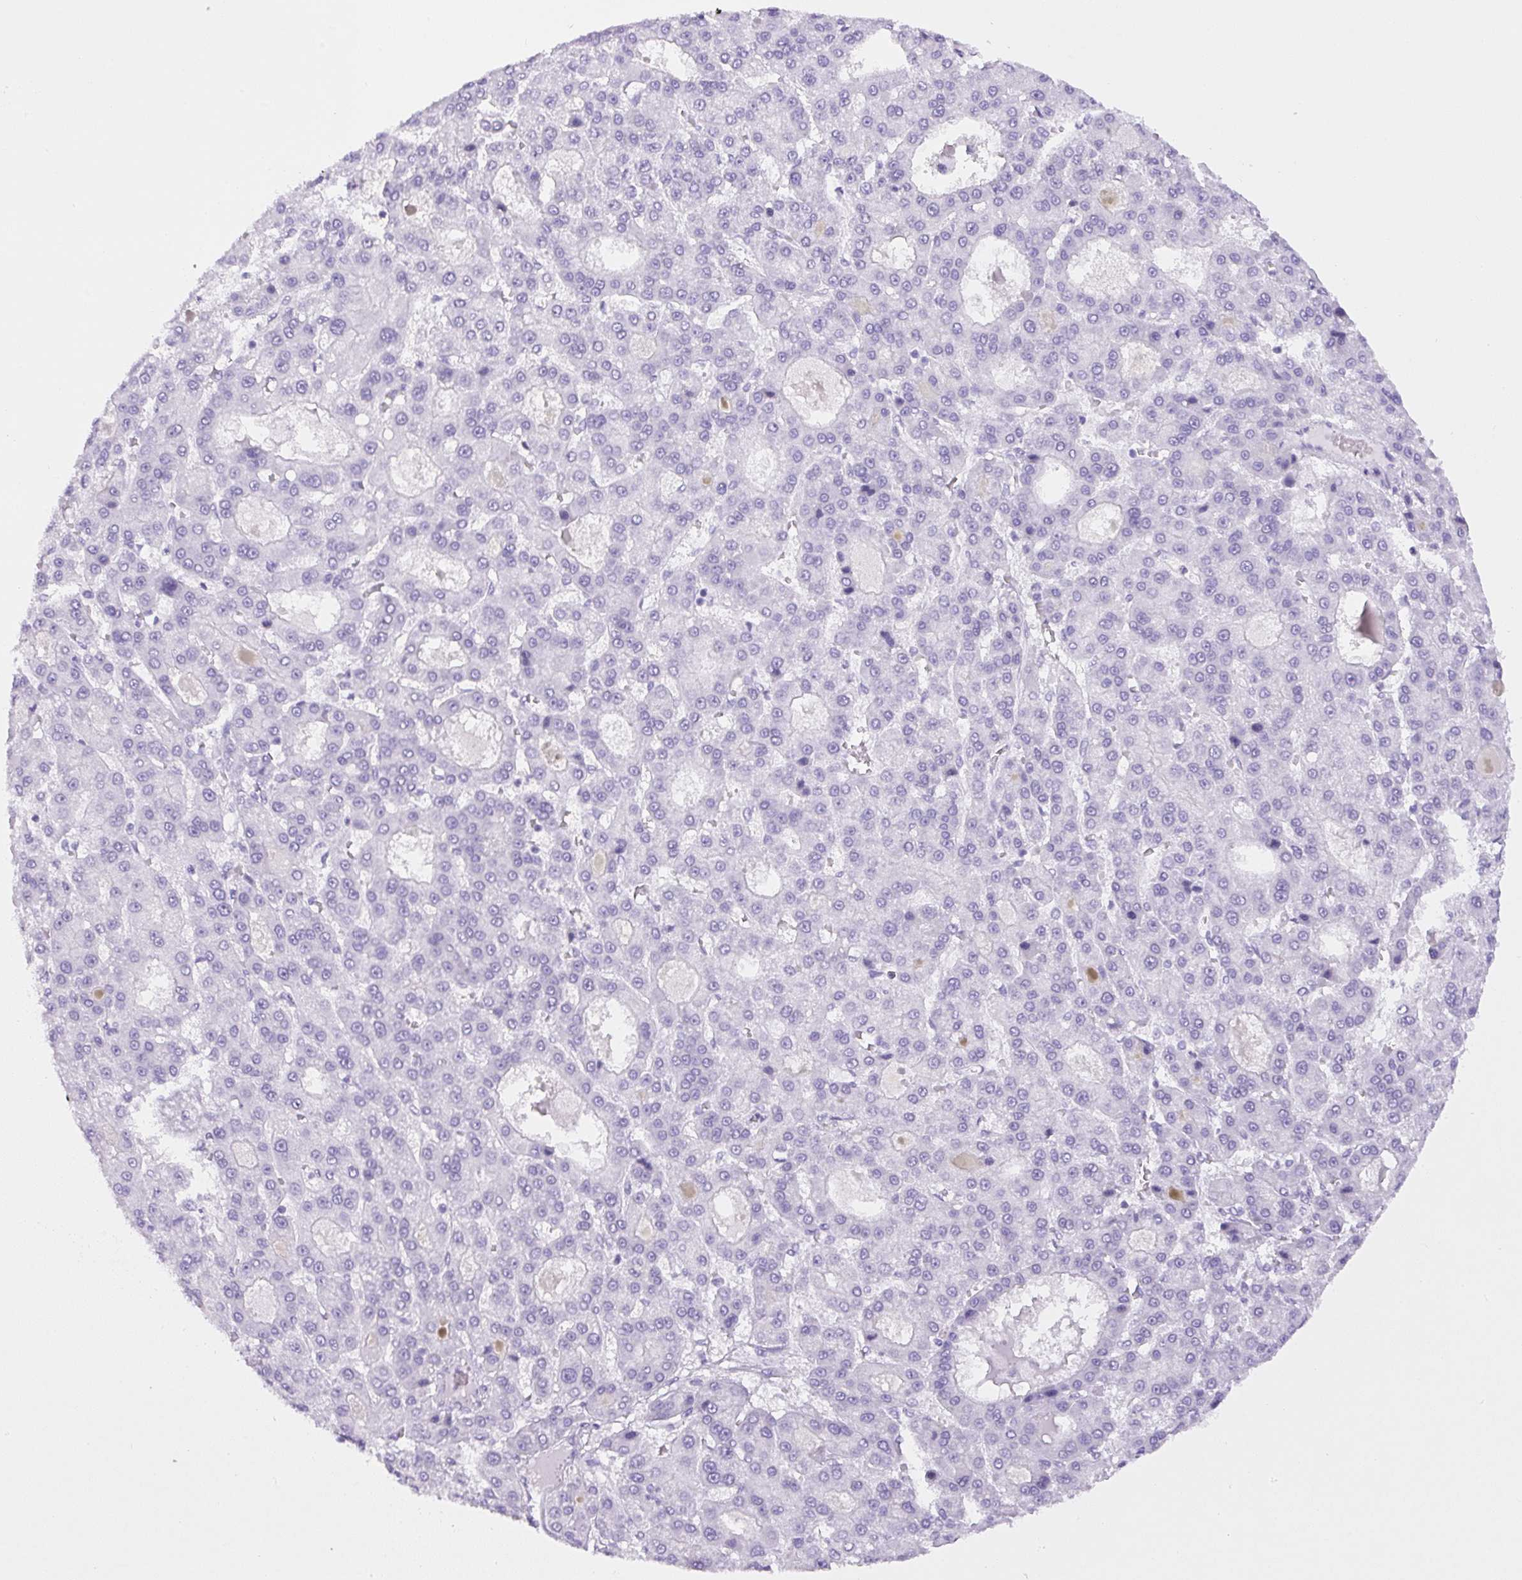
{"staining": {"intensity": "negative", "quantity": "none", "location": "none"}, "tissue": "liver cancer", "cell_type": "Tumor cells", "image_type": "cancer", "snomed": [{"axis": "morphology", "description": "Carcinoma, Hepatocellular, NOS"}, {"axis": "topography", "description": "Liver"}], "caption": "This is a photomicrograph of immunohistochemistry (IHC) staining of hepatocellular carcinoma (liver), which shows no positivity in tumor cells. (DAB (3,3'-diaminobenzidine) immunohistochemistry with hematoxylin counter stain).", "gene": "PIP5KL1", "patient": {"sex": "male", "age": 70}}